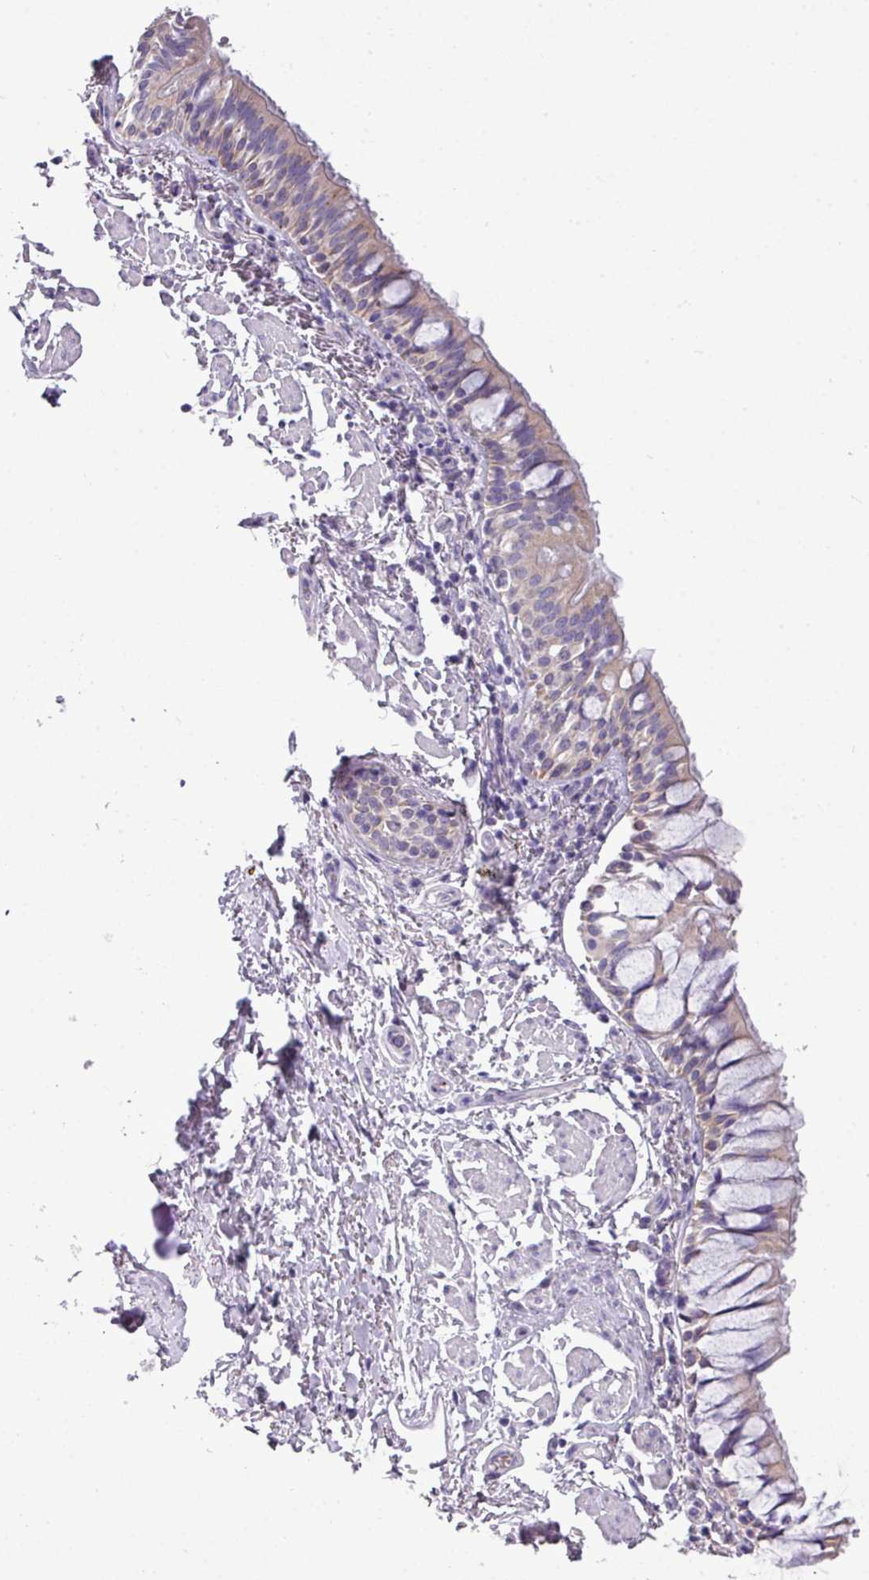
{"staining": {"intensity": "weak", "quantity": "<25%", "location": "cytoplasmic/membranous"}, "tissue": "bronchus", "cell_type": "Respiratory epithelial cells", "image_type": "normal", "snomed": [{"axis": "morphology", "description": "Normal tissue, NOS"}, {"axis": "topography", "description": "Bronchus"}], "caption": "Human bronchus stained for a protein using IHC exhibits no expression in respiratory epithelial cells.", "gene": "DNAAF9", "patient": {"sex": "male", "age": 70}}